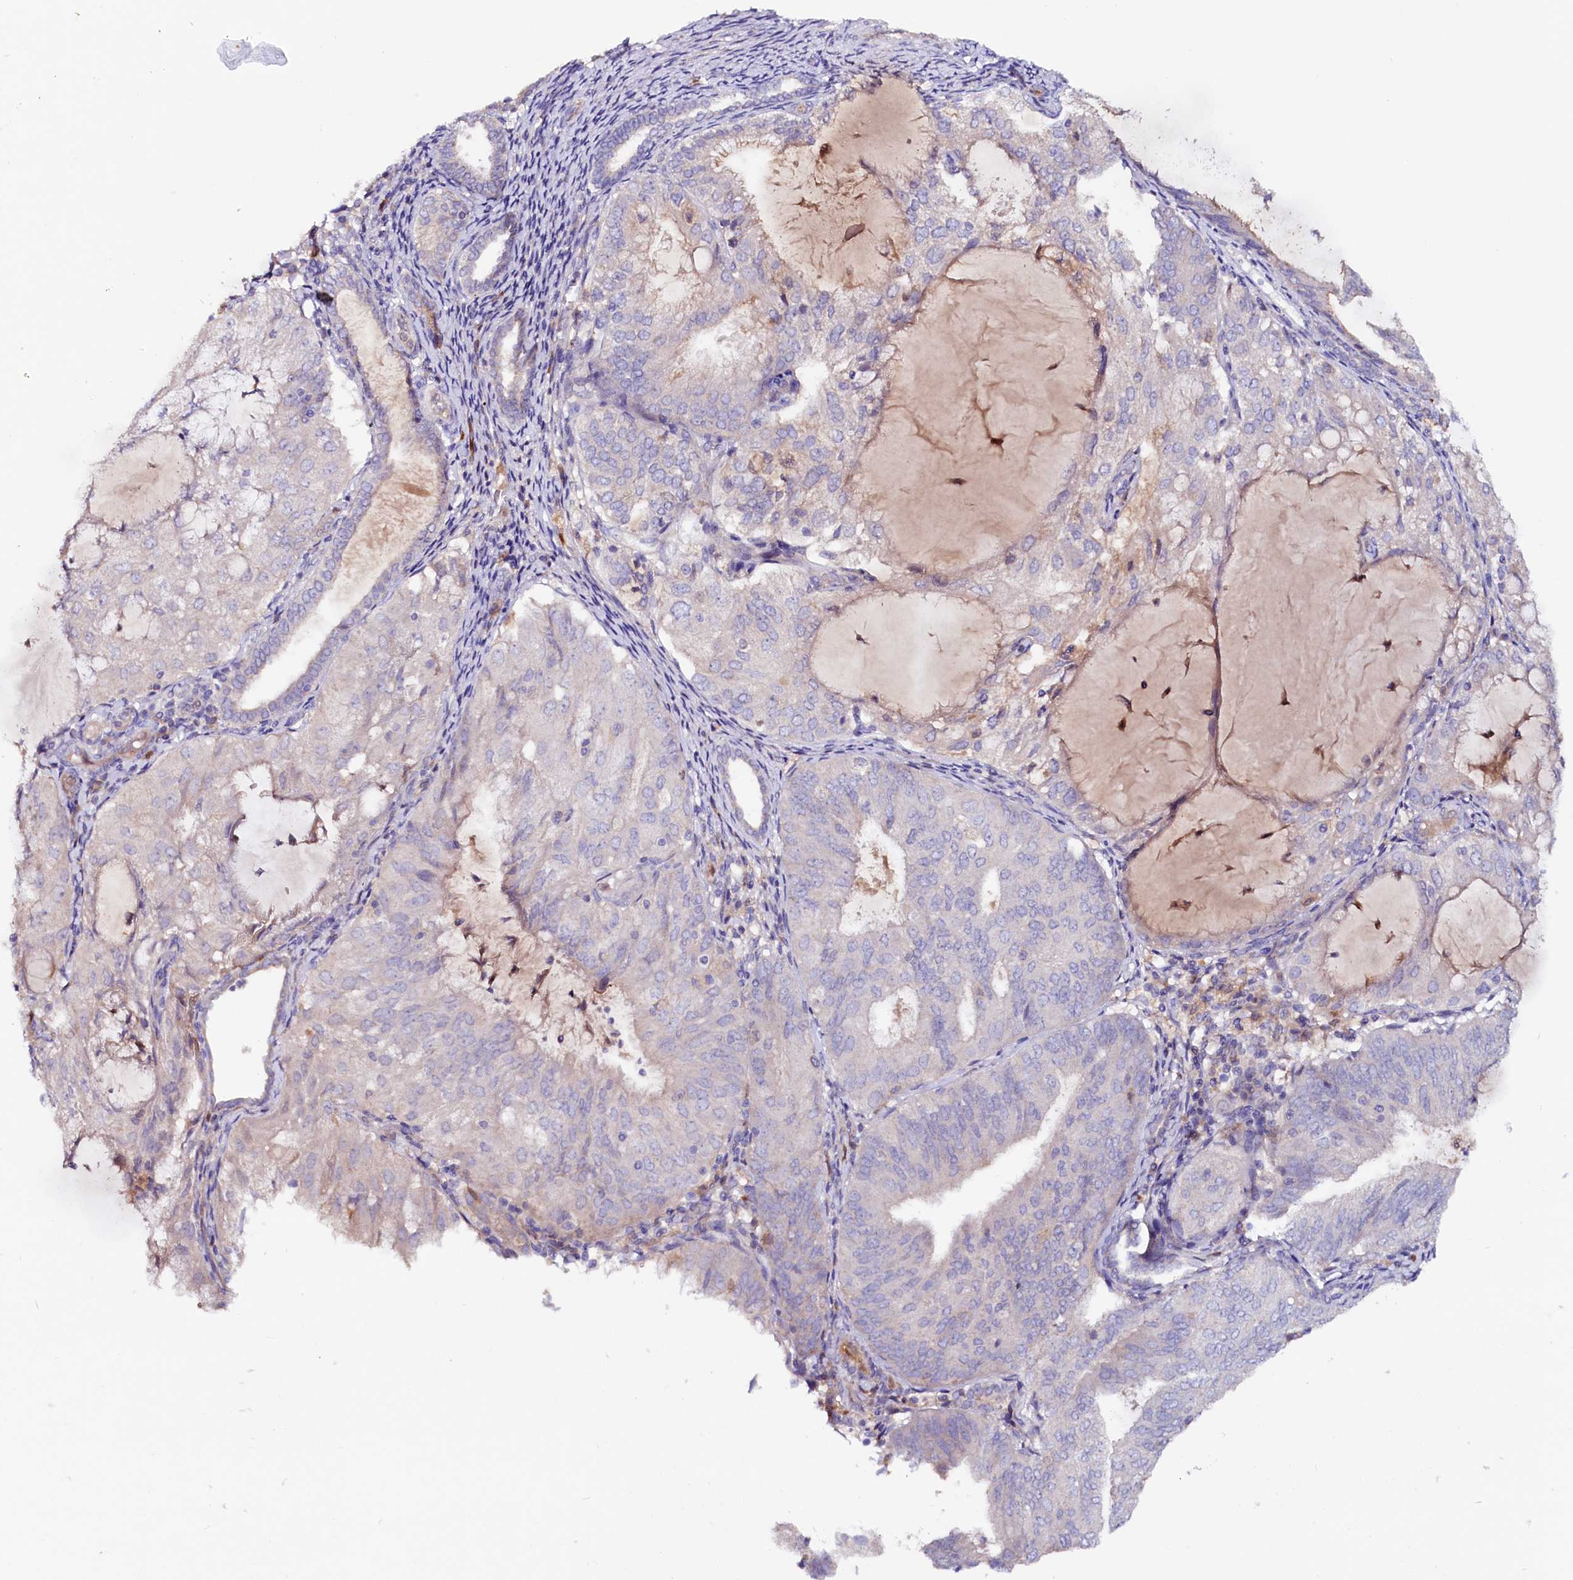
{"staining": {"intensity": "negative", "quantity": "none", "location": "none"}, "tissue": "endometrial cancer", "cell_type": "Tumor cells", "image_type": "cancer", "snomed": [{"axis": "morphology", "description": "Adenocarcinoma, NOS"}, {"axis": "topography", "description": "Endometrium"}], "caption": "Tumor cells show no significant protein expression in endometrial cancer. (Immunohistochemistry (ihc), brightfield microscopy, high magnification).", "gene": "IL17RD", "patient": {"sex": "female", "age": 81}}